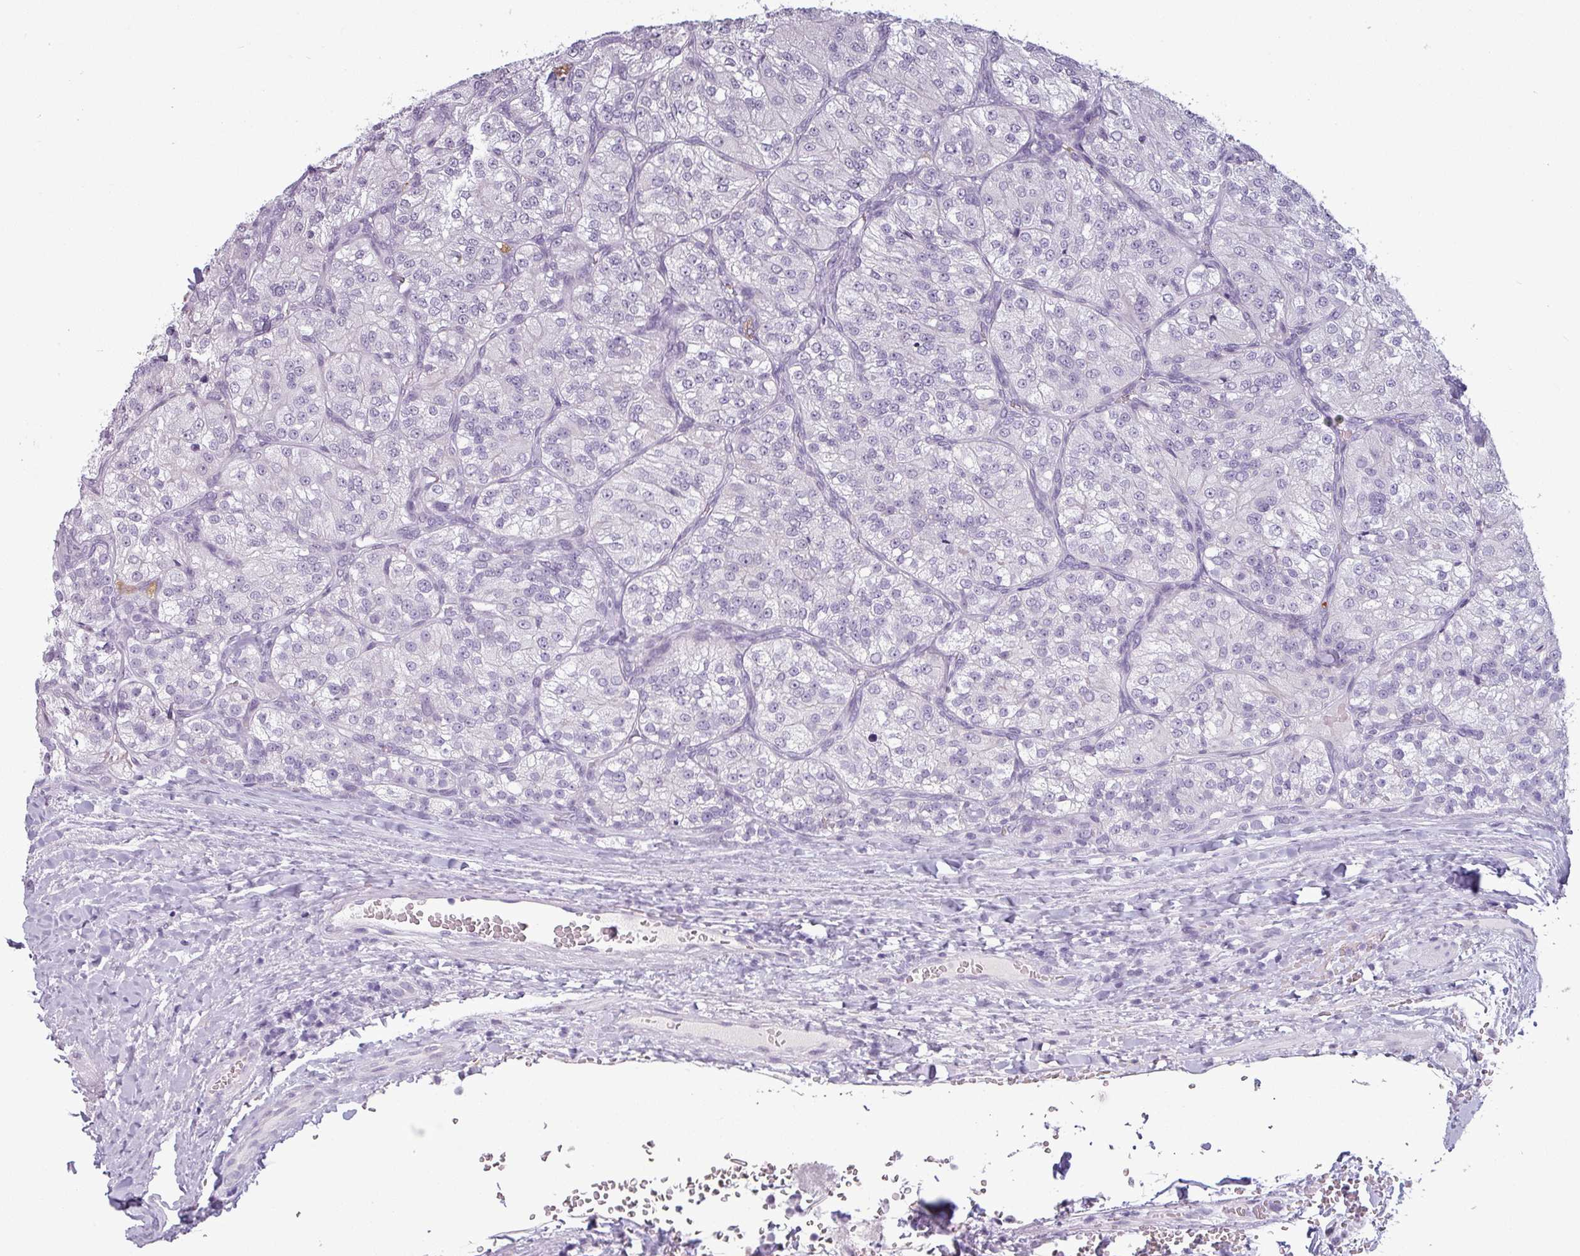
{"staining": {"intensity": "negative", "quantity": "none", "location": "none"}, "tissue": "renal cancer", "cell_type": "Tumor cells", "image_type": "cancer", "snomed": [{"axis": "morphology", "description": "Adenocarcinoma, NOS"}, {"axis": "topography", "description": "Kidney"}], "caption": "A high-resolution photomicrograph shows IHC staining of adenocarcinoma (renal), which shows no significant staining in tumor cells. (Brightfield microscopy of DAB (3,3'-diaminobenzidine) IHC at high magnification).", "gene": "SLC26A9", "patient": {"sex": "female", "age": 63}}